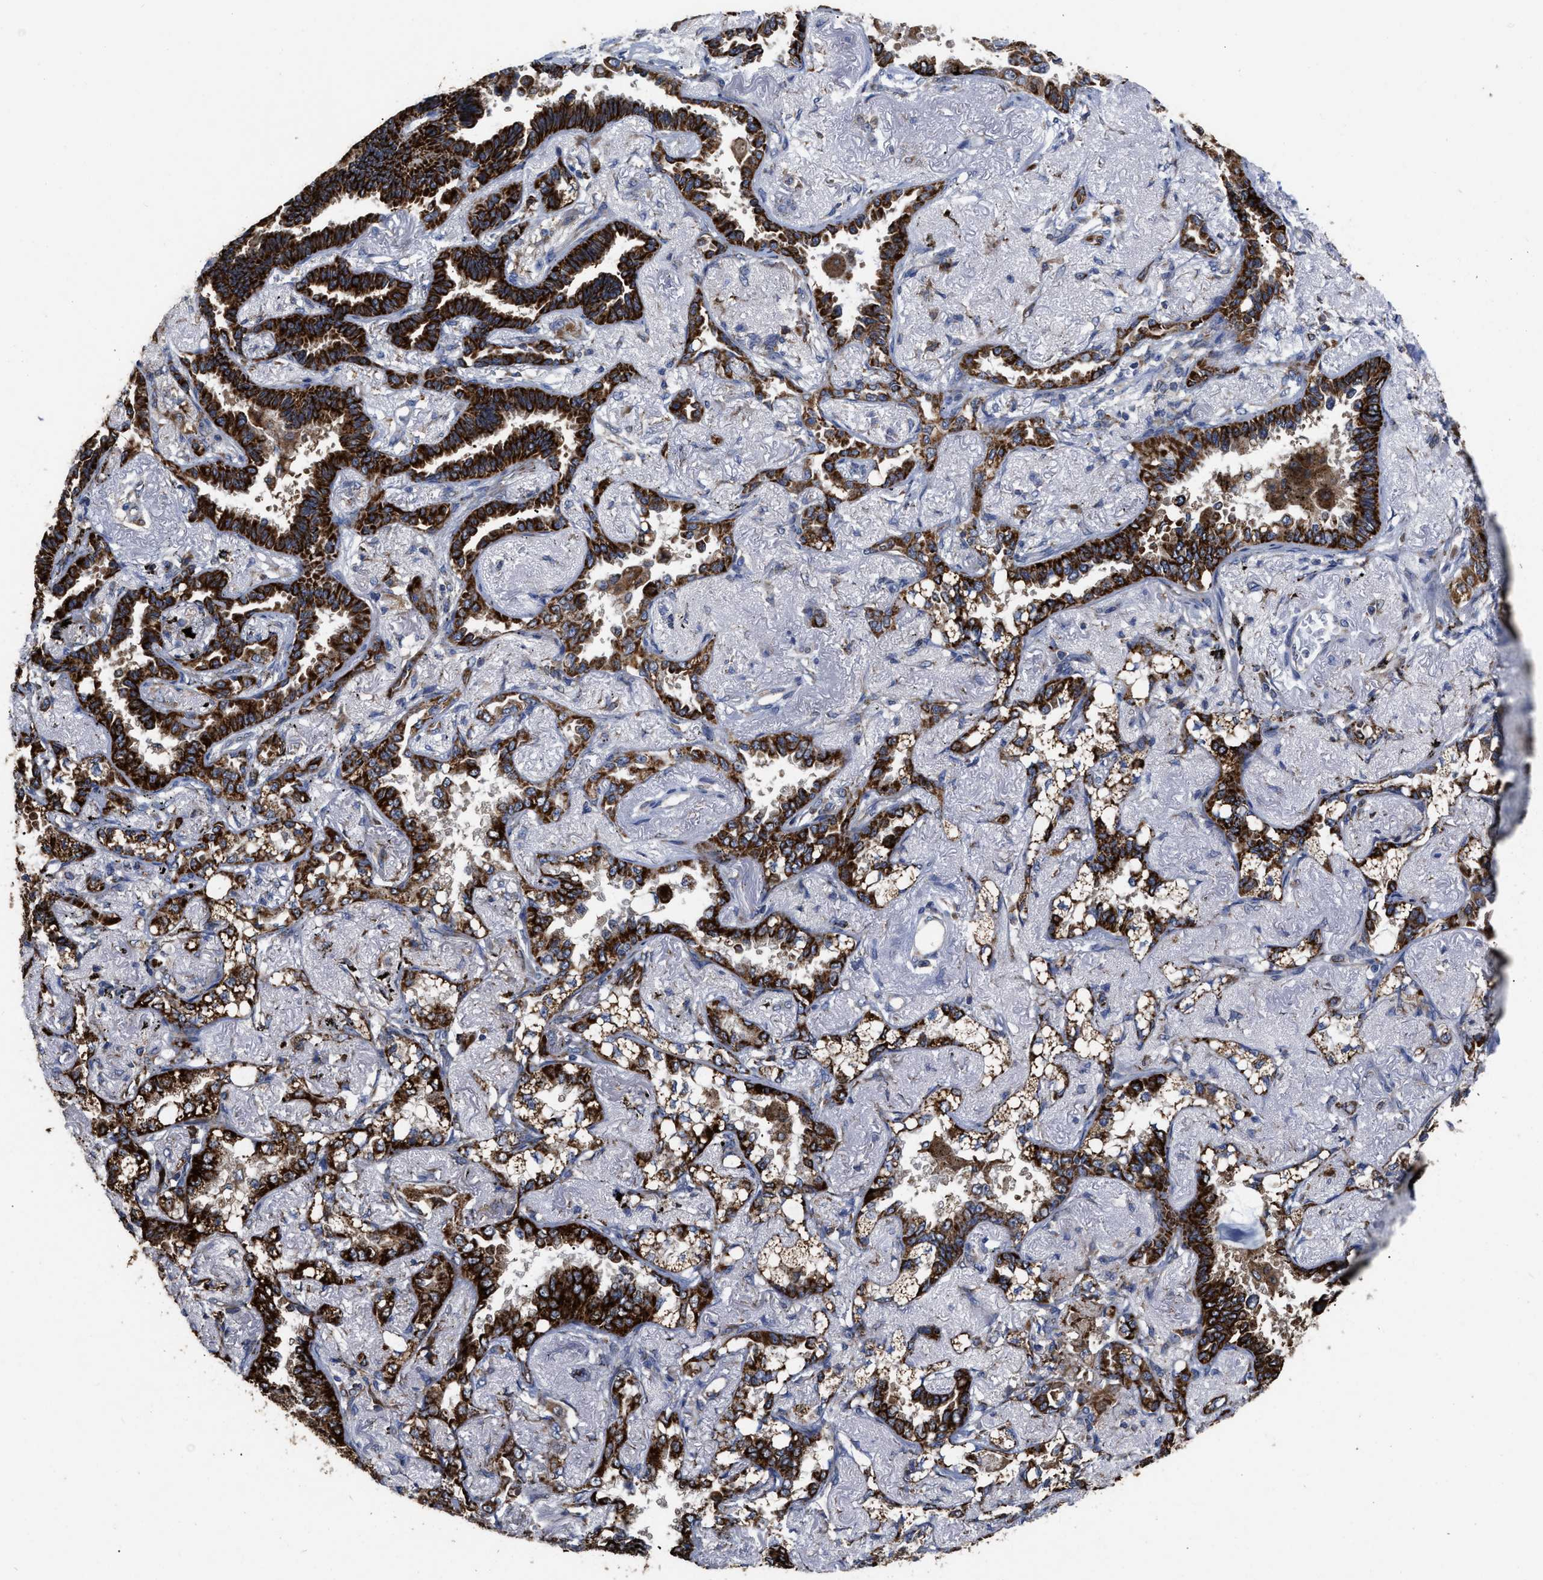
{"staining": {"intensity": "strong", "quantity": ">75%", "location": "cytoplasmic/membranous"}, "tissue": "lung cancer", "cell_type": "Tumor cells", "image_type": "cancer", "snomed": [{"axis": "morphology", "description": "Adenocarcinoma, NOS"}, {"axis": "topography", "description": "Lung"}], "caption": "The immunohistochemical stain labels strong cytoplasmic/membranous positivity in tumor cells of lung cancer tissue. (DAB IHC with brightfield microscopy, high magnification).", "gene": "AK2", "patient": {"sex": "male", "age": 59}}